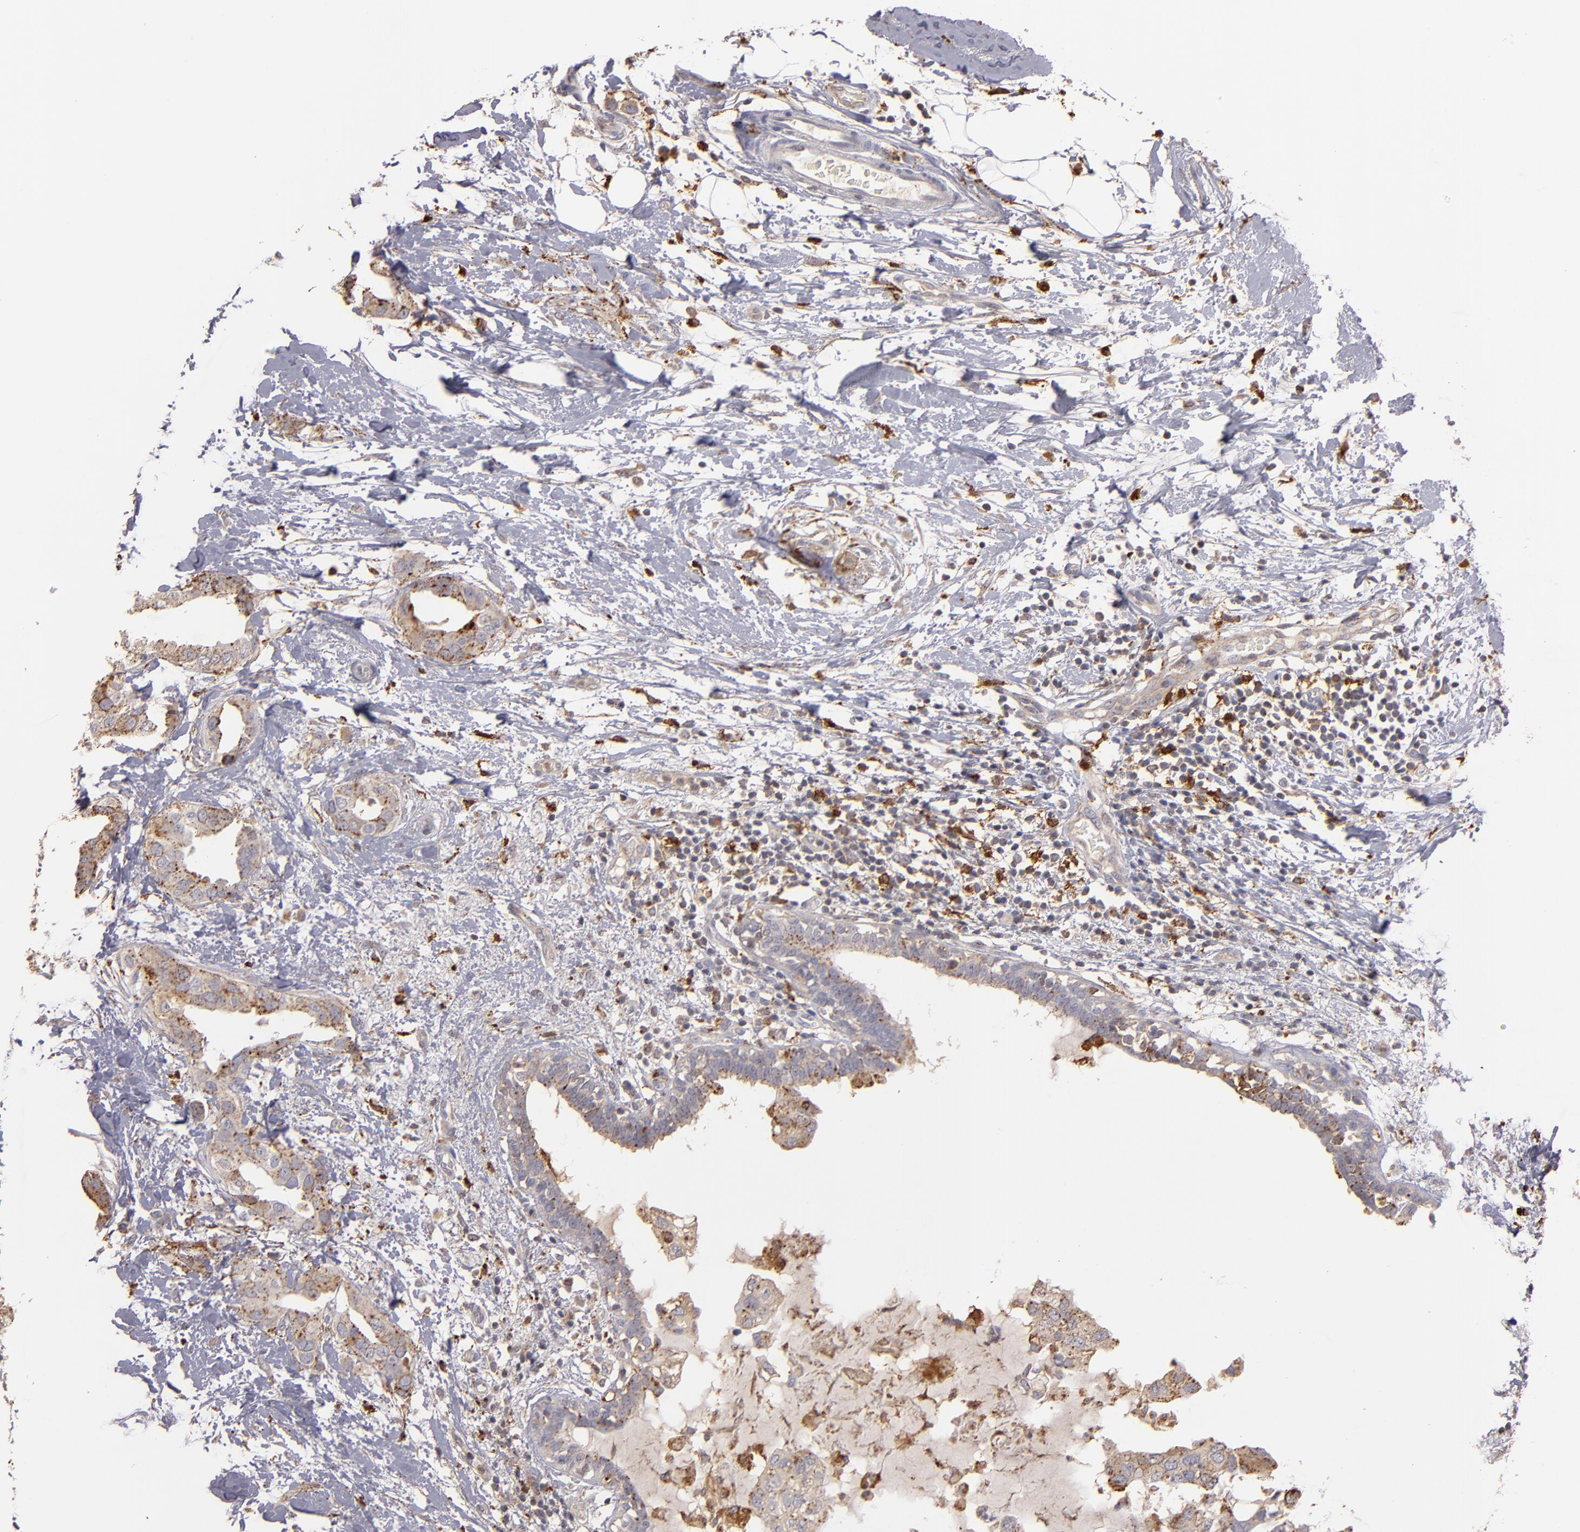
{"staining": {"intensity": "weak", "quantity": ">75%", "location": "cytoplasmic/membranous"}, "tissue": "breast cancer", "cell_type": "Tumor cells", "image_type": "cancer", "snomed": [{"axis": "morphology", "description": "Duct carcinoma"}, {"axis": "topography", "description": "Breast"}], "caption": "Breast cancer tissue displays weak cytoplasmic/membranous staining in approximately >75% of tumor cells, visualized by immunohistochemistry. (DAB IHC with brightfield microscopy, high magnification).", "gene": "TRAF1", "patient": {"sex": "female", "age": 40}}